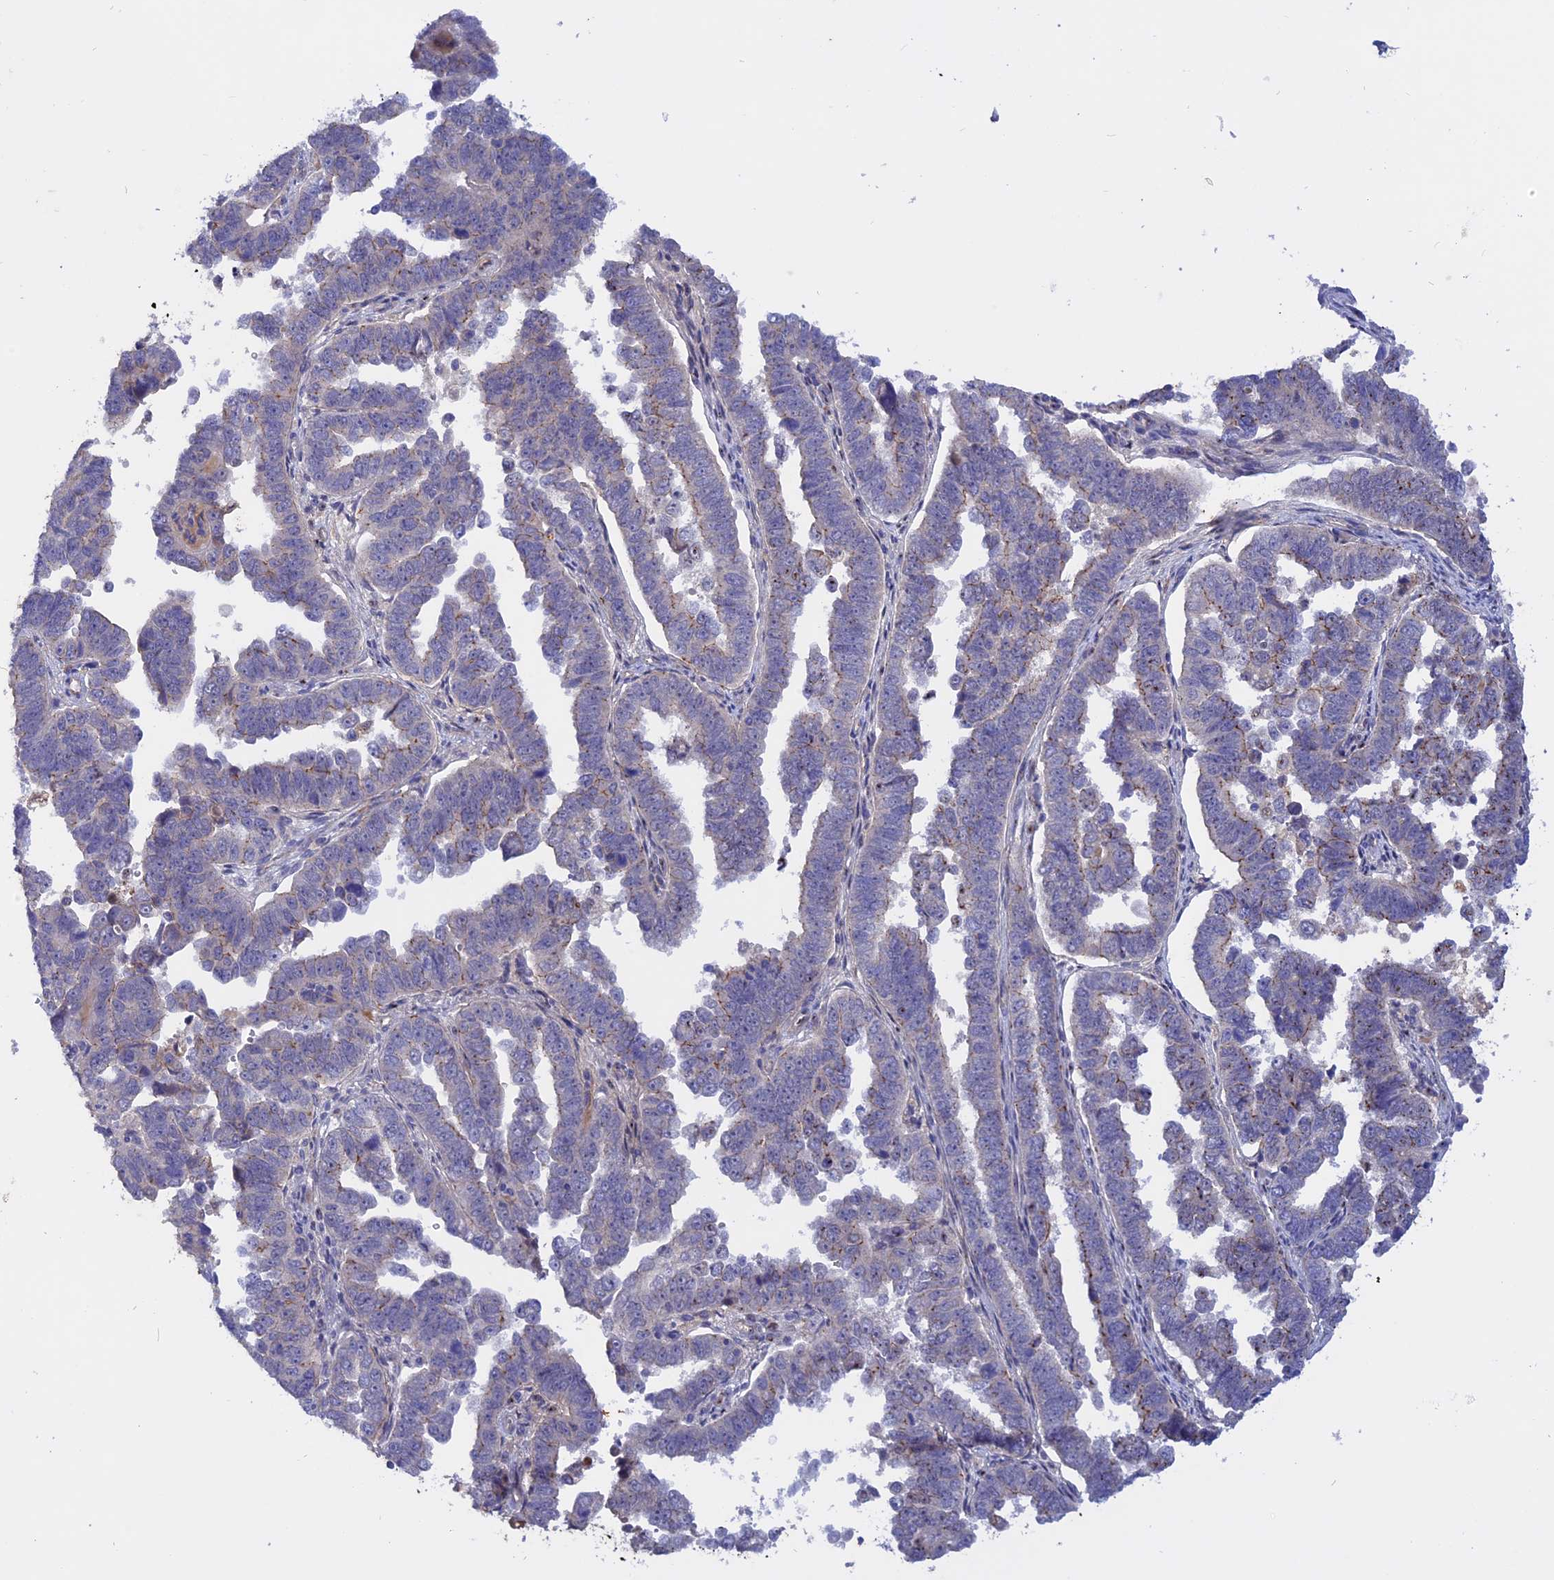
{"staining": {"intensity": "moderate", "quantity": "<25%", "location": "cytoplasmic/membranous"}, "tissue": "endometrial cancer", "cell_type": "Tumor cells", "image_type": "cancer", "snomed": [{"axis": "morphology", "description": "Adenocarcinoma, NOS"}, {"axis": "topography", "description": "Endometrium"}], "caption": "Endometrial cancer was stained to show a protein in brown. There is low levels of moderate cytoplasmic/membranous staining in approximately <25% of tumor cells.", "gene": "GK5", "patient": {"sex": "female", "age": 75}}